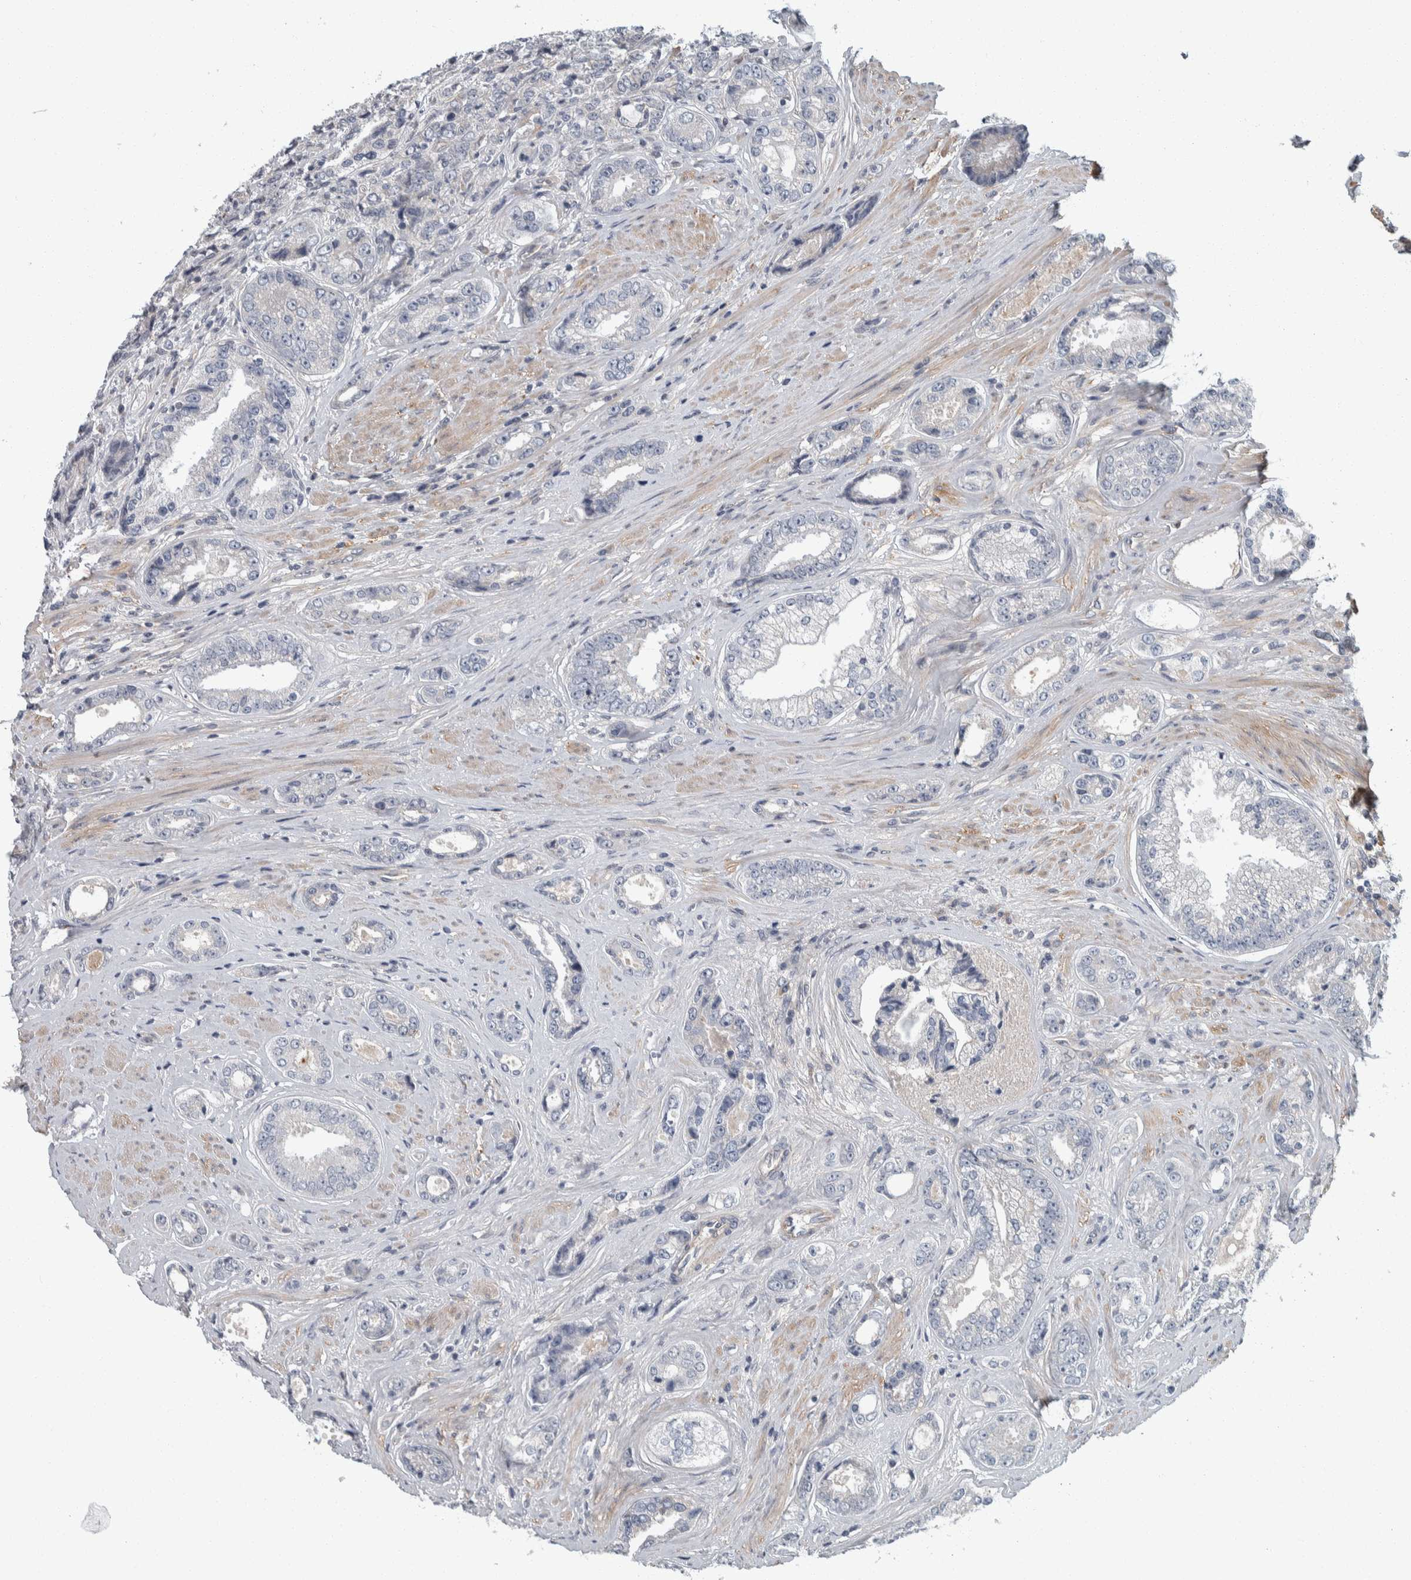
{"staining": {"intensity": "negative", "quantity": "none", "location": "none"}, "tissue": "prostate cancer", "cell_type": "Tumor cells", "image_type": "cancer", "snomed": [{"axis": "morphology", "description": "Adenocarcinoma, High grade"}, {"axis": "topography", "description": "Prostate"}], "caption": "Tumor cells are negative for protein expression in human adenocarcinoma (high-grade) (prostate). (Stains: DAB immunohistochemistry (IHC) with hematoxylin counter stain, Microscopy: brightfield microscopy at high magnification).", "gene": "KCNJ3", "patient": {"sex": "male", "age": 61}}